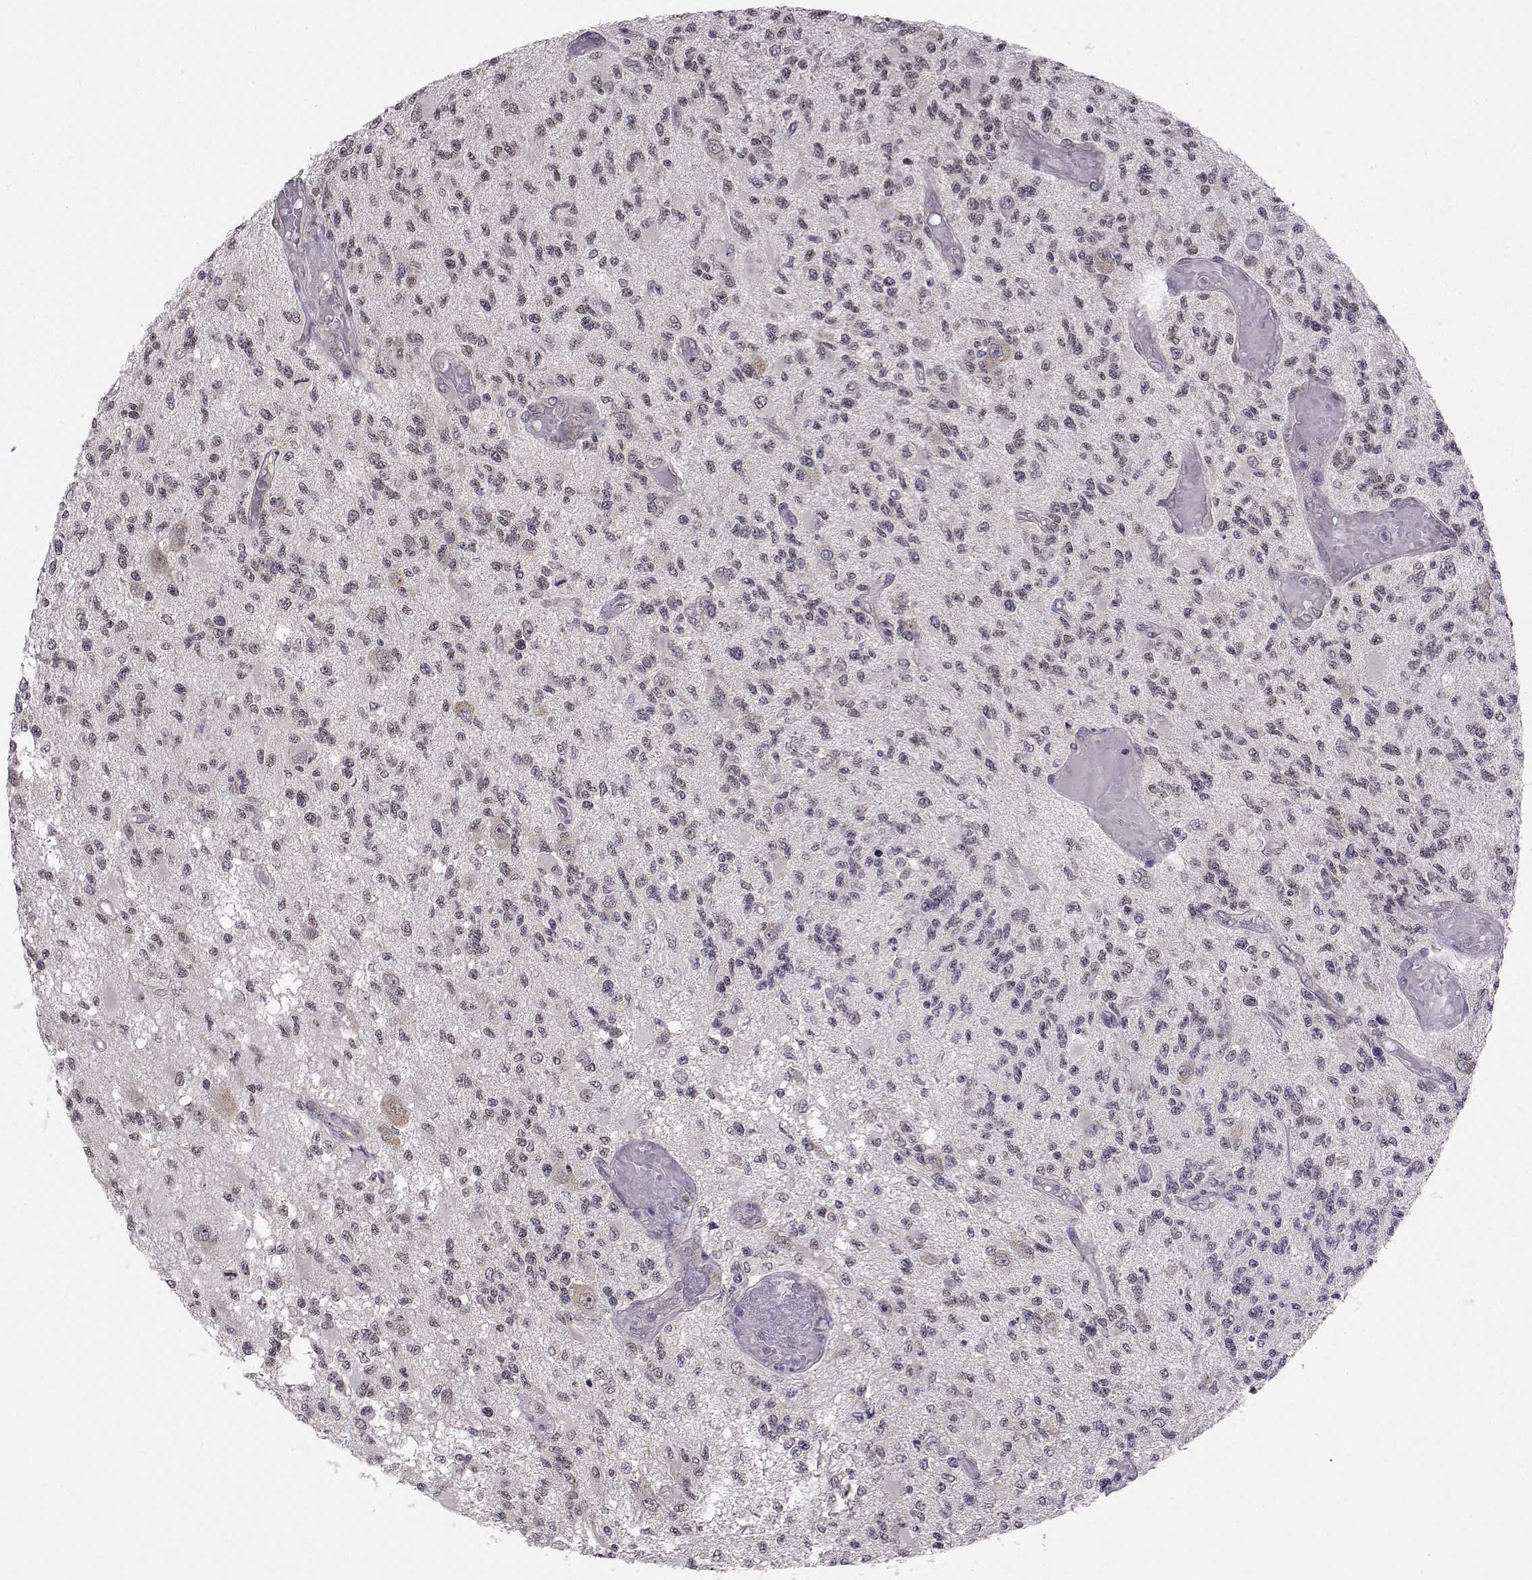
{"staining": {"intensity": "negative", "quantity": "none", "location": "none"}, "tissue": "glioma", "cell_type": "Tumor cells", "image_type": "cancer", "snomed": [{"axis": "morphology", "description": "Glioma, malignant, High grade"}, {"axis": "topography", "description": "Brain"}], "caption": "An immunohistochemistry histopathology image of glioma is shown. There is no staining in tumor cells of glioma.", "gene": "KIF13B", "patient": {"sex": "female", "age": 63}}